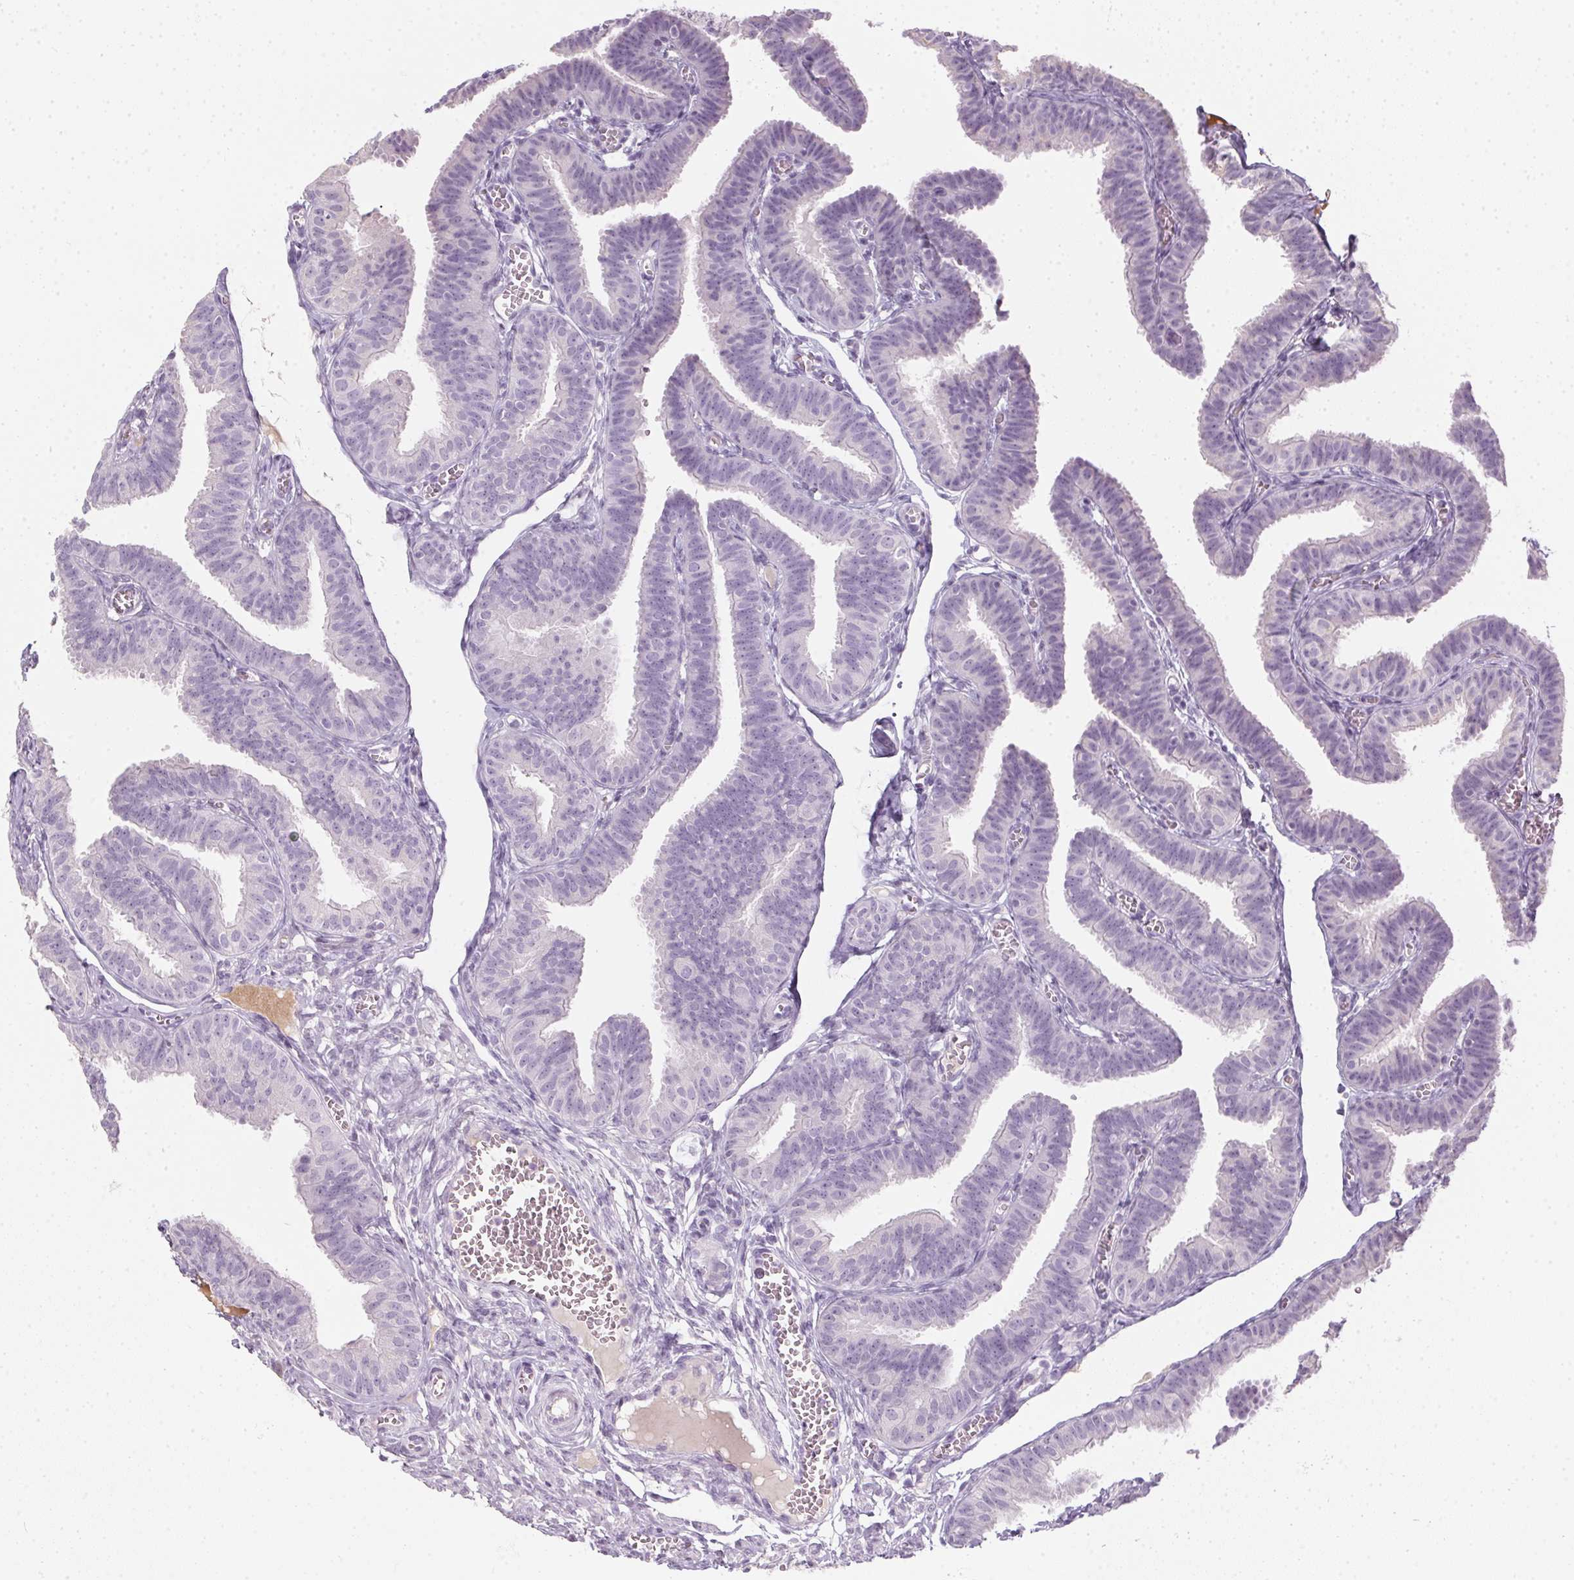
{"staining": {"intensity": "negative", "quantity": "none", "location": "none"}, "tissue": "fallopian tube", "cell_type": "Glandular cells", "image_type": "normal", "snomed": [{"axis": "morphology", "description": "Normal tissue, NOS"}, {"axis": "topography", "description": "Fallopian tube"}], "caption": "Immunohistochemical staining of normal human fallopian tube demonstrates no significant positivity in glandular cells.", "gene": "TMEM72", "patient": {"sex": "female", "age": 25}}